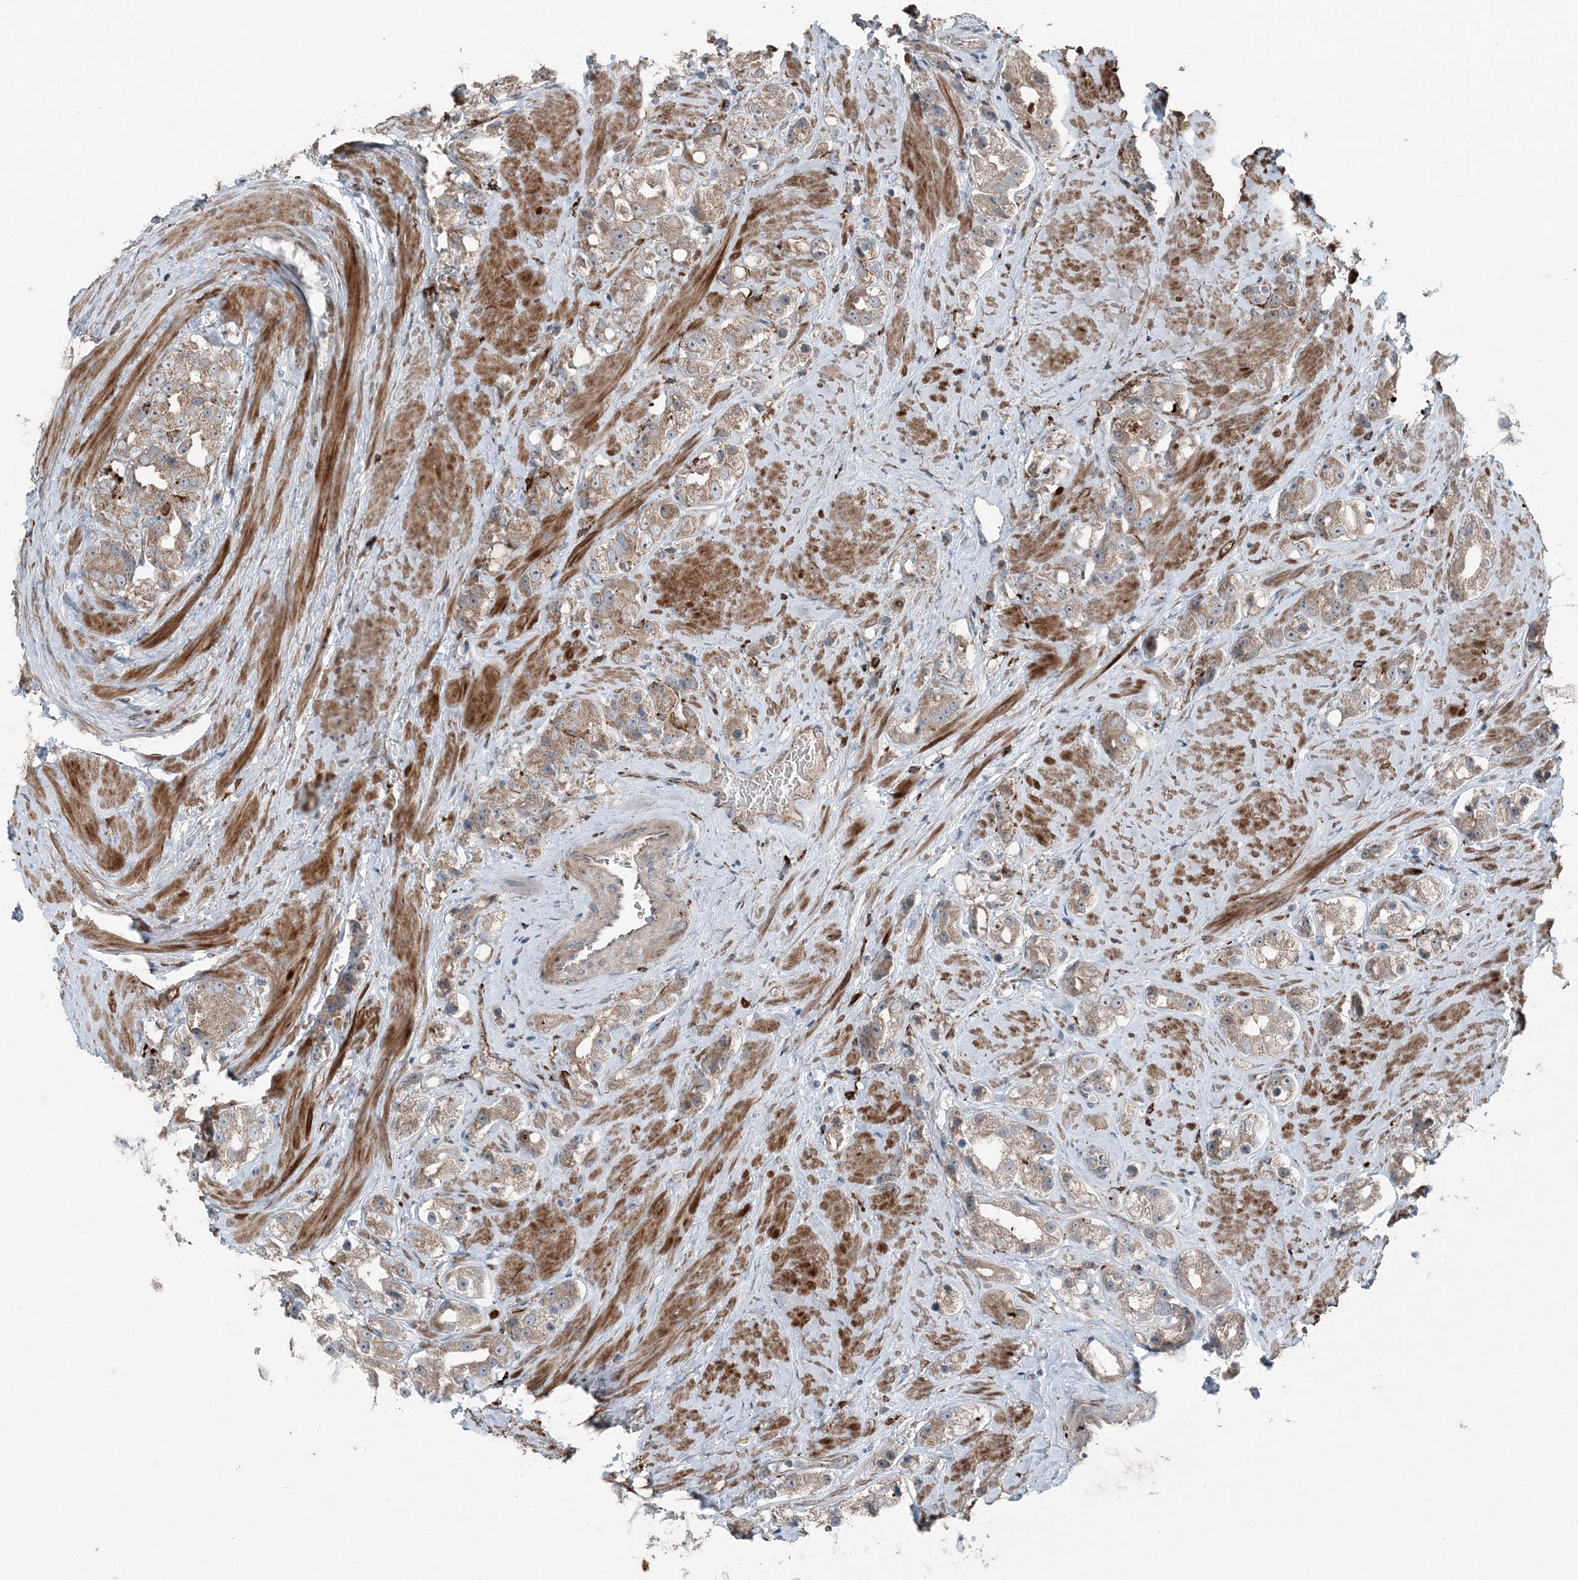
{"staining": {"intensity": "moderate", "quantity": ">75%", "location": "cytoplasmic/membranous"}, "tissue": "prostate cancer", "cell_type": "Tumor cells", "image_type": "cancer", "snomed": [{"axis": "morphology", "description": "Adenocarcinoma, NOS"}, {"axis": "topography", "description": "Prostate"}], "caption": "Tumor cells exhibit medium levels of moderate cytoplasmic/membranous positivity in about >75% of cells in human prostate cancer.", "gene": "KY", "patient": {"sex": "male", "age": 79}}